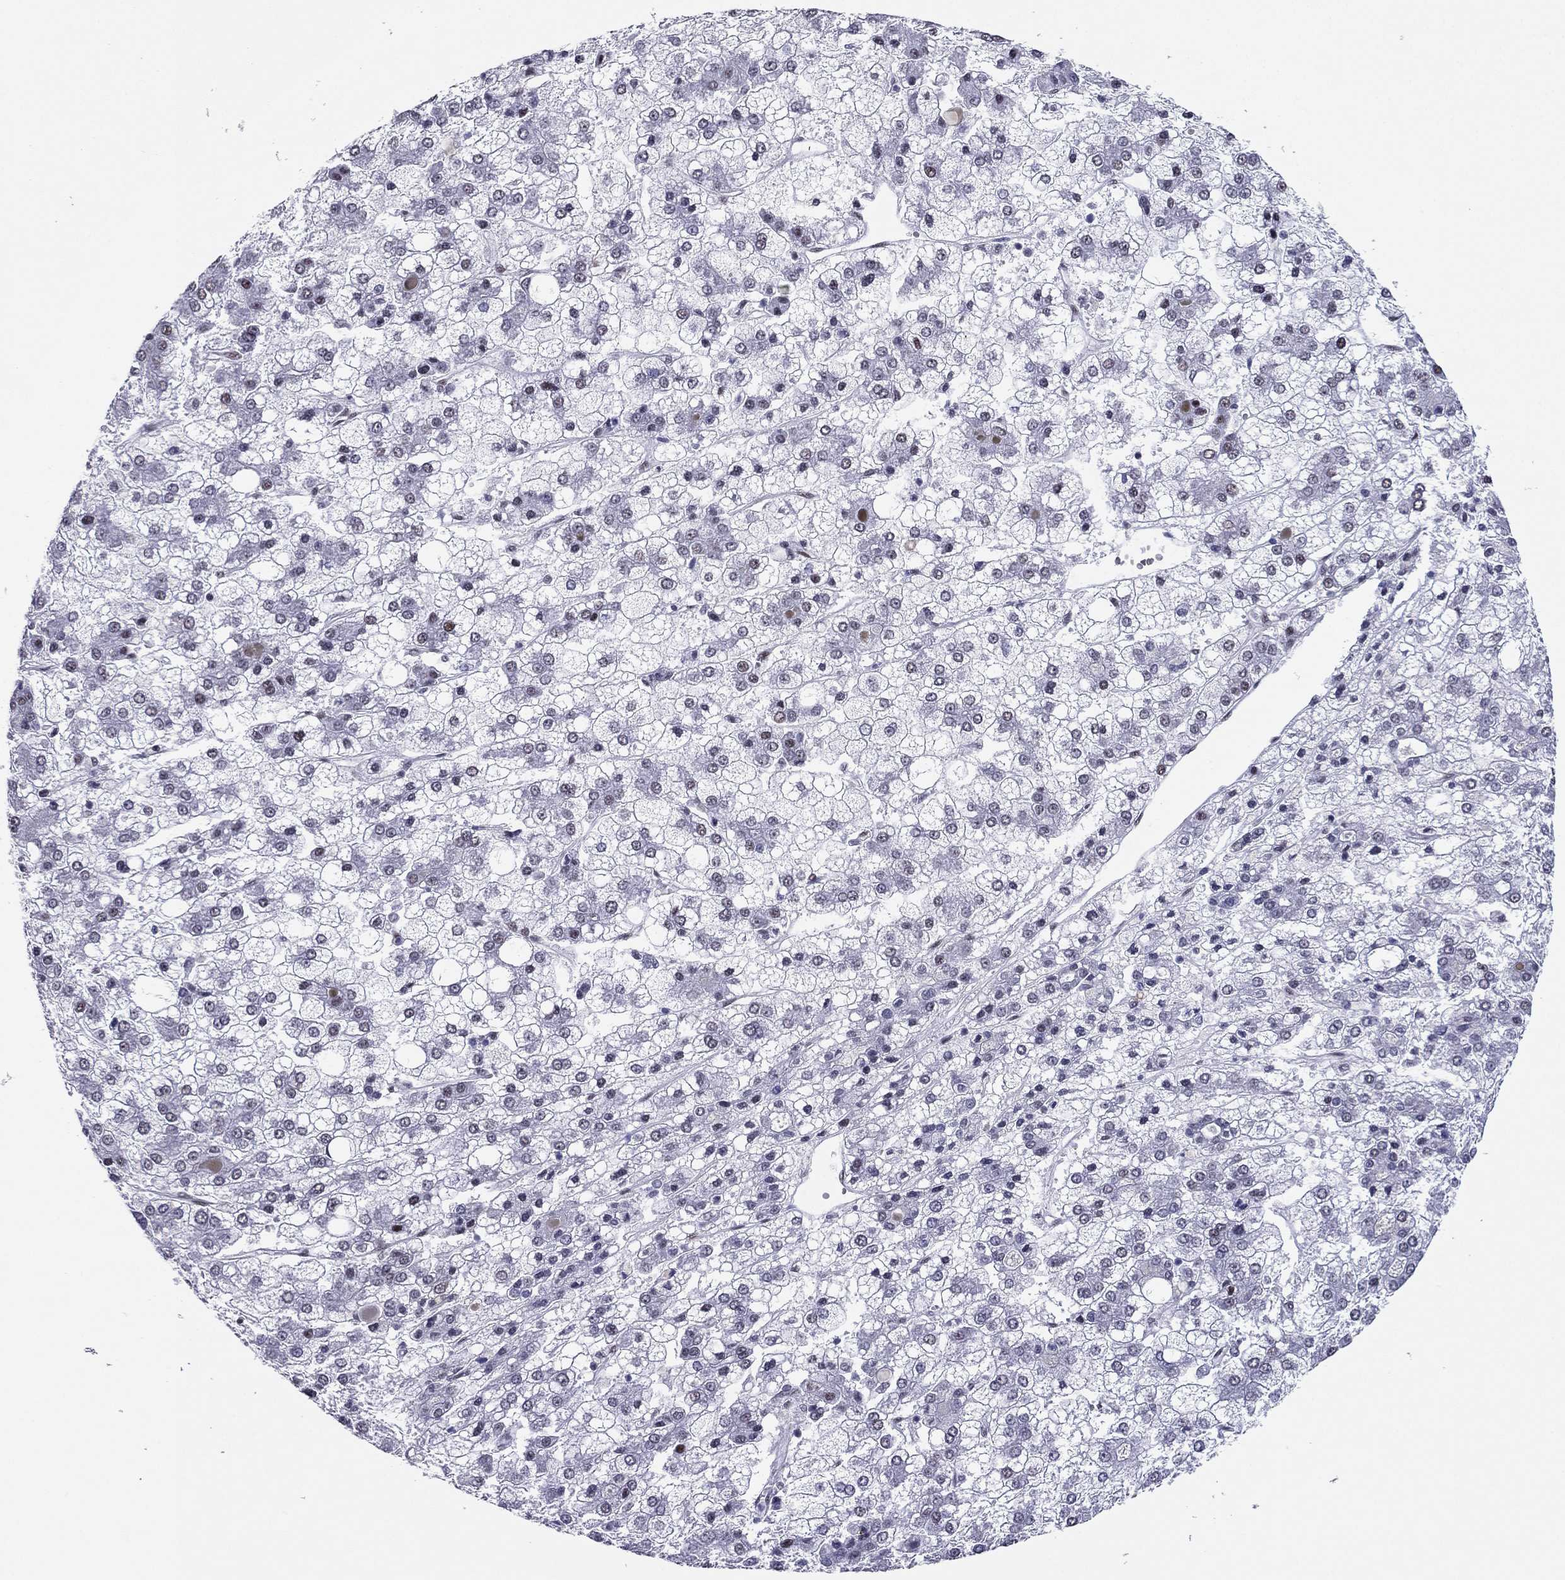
{"staining": {"intensity": "negative", "quantity": "none", "location": "none"}, "tissue": "liver cancer", "cell_type": "Tumor cells", "image_type": "cancer", "snomed": [{"axis": "morphology", "description": "Carcinoma, Hepatocellular, NOS"}, {"axis": "topography", "description": "Liver"}], "caption": "DAB (3,3'-diaminobenzidine) immunohistochemical staining of human liver cancer shows no significant positivity in tumor cells.", "gene": "PPM1G", "patient": {"sex": "male", "age": 73}}